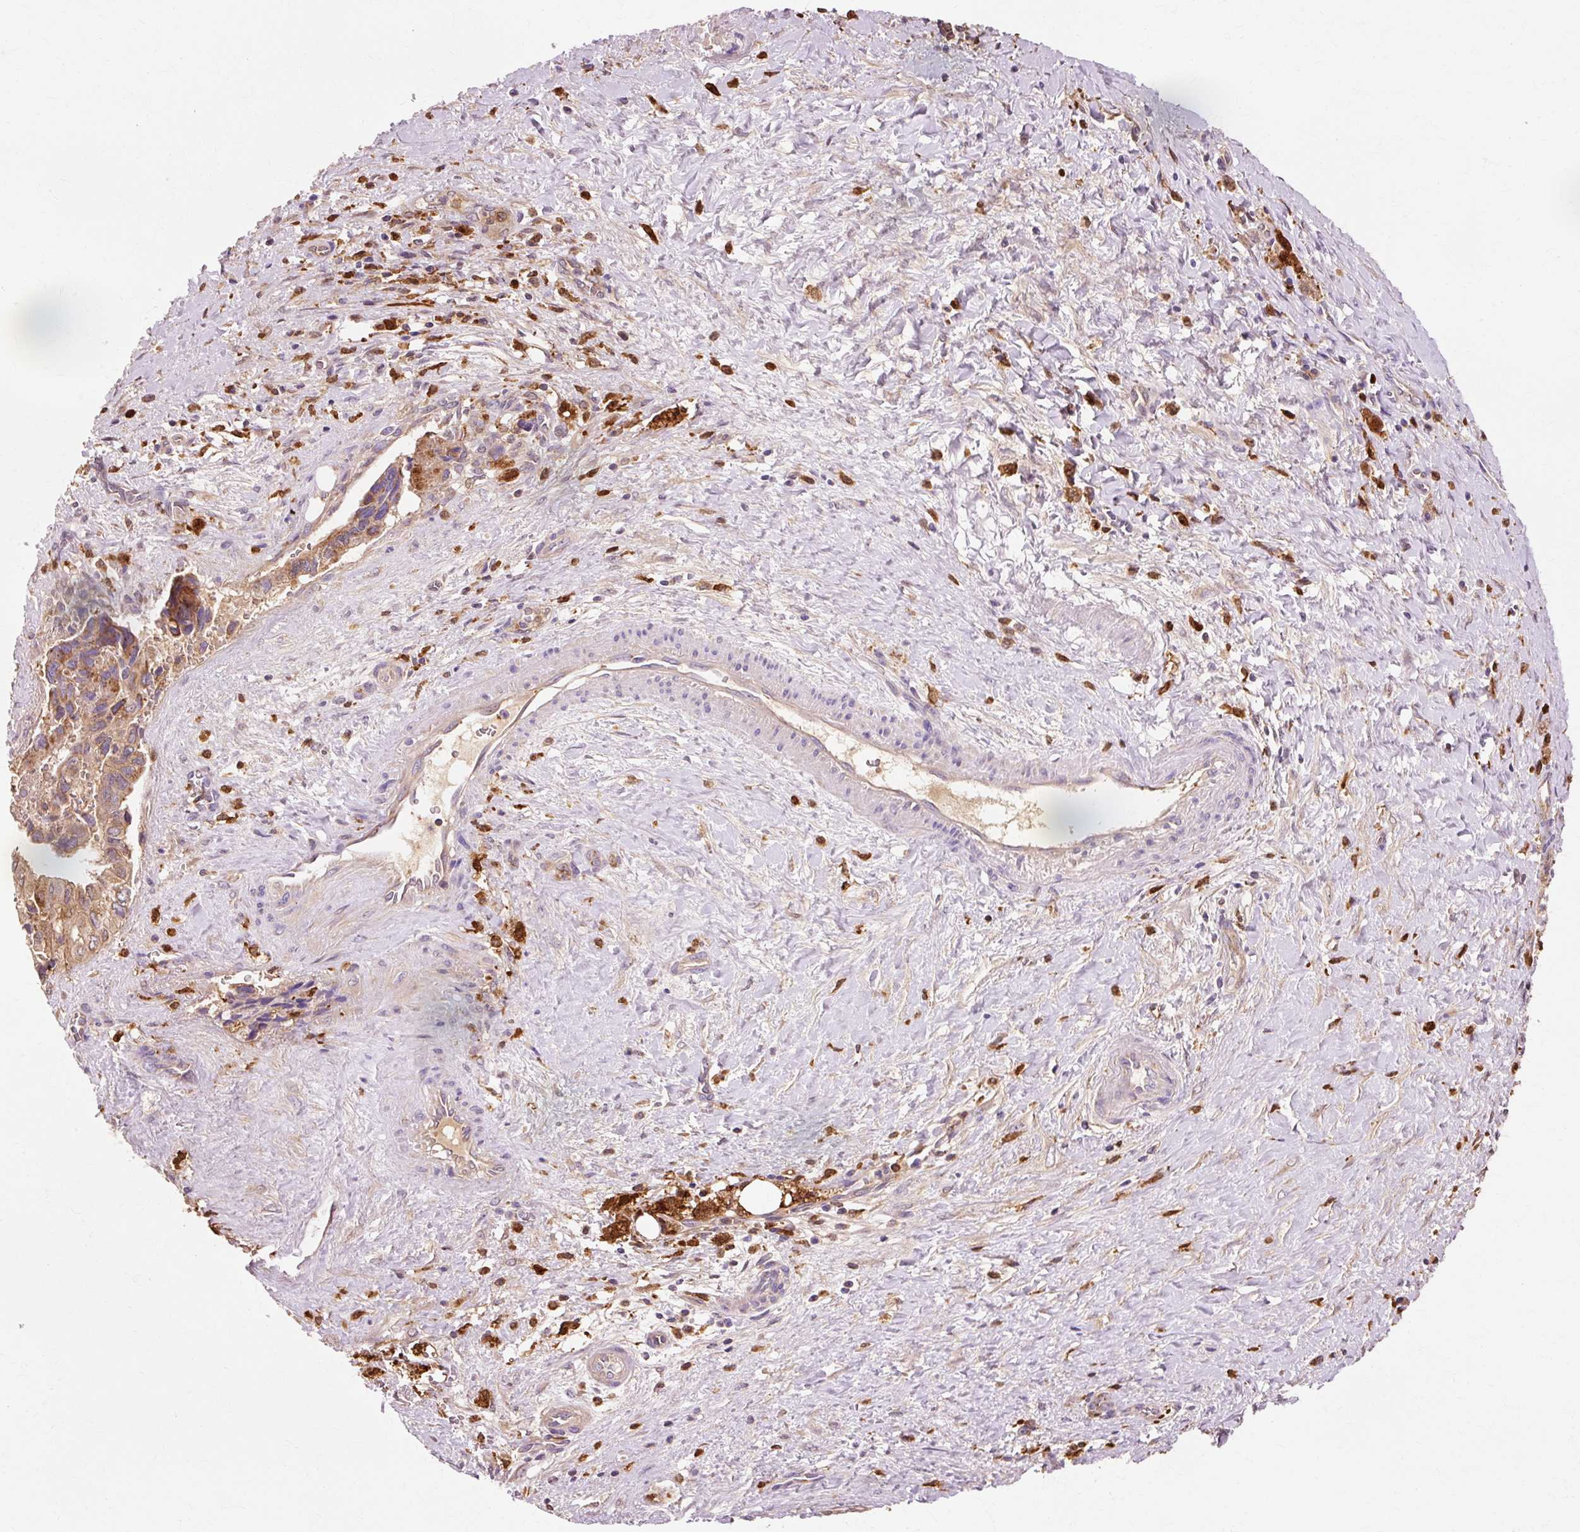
{"staining": {"intensity": "moderate", "quantity": ">75%", "location": "cytoplasmic/membranous"}, "tissue": "pancreatic cancer", "cell_type": "Tumor cells", "image_type": "cancer", "snomed": [{"axis": "morphology", "description": "Adenocarcinoma, NOS"}, {"axis": "topography", "description": "Pancreas"}], "caption": "Immunohistochemistry (IHC) of pancreatic cancer reveals medium levels of moderate cytoplasmic/membranous positivity in about >75% of tumor cells. The staining was performed using DAB, with brown indicating positive protein expression. Nuclei are stained blue with hematoxylin.", "gene": "GPX1", "patient": {"sex": "male", "age": 51}}